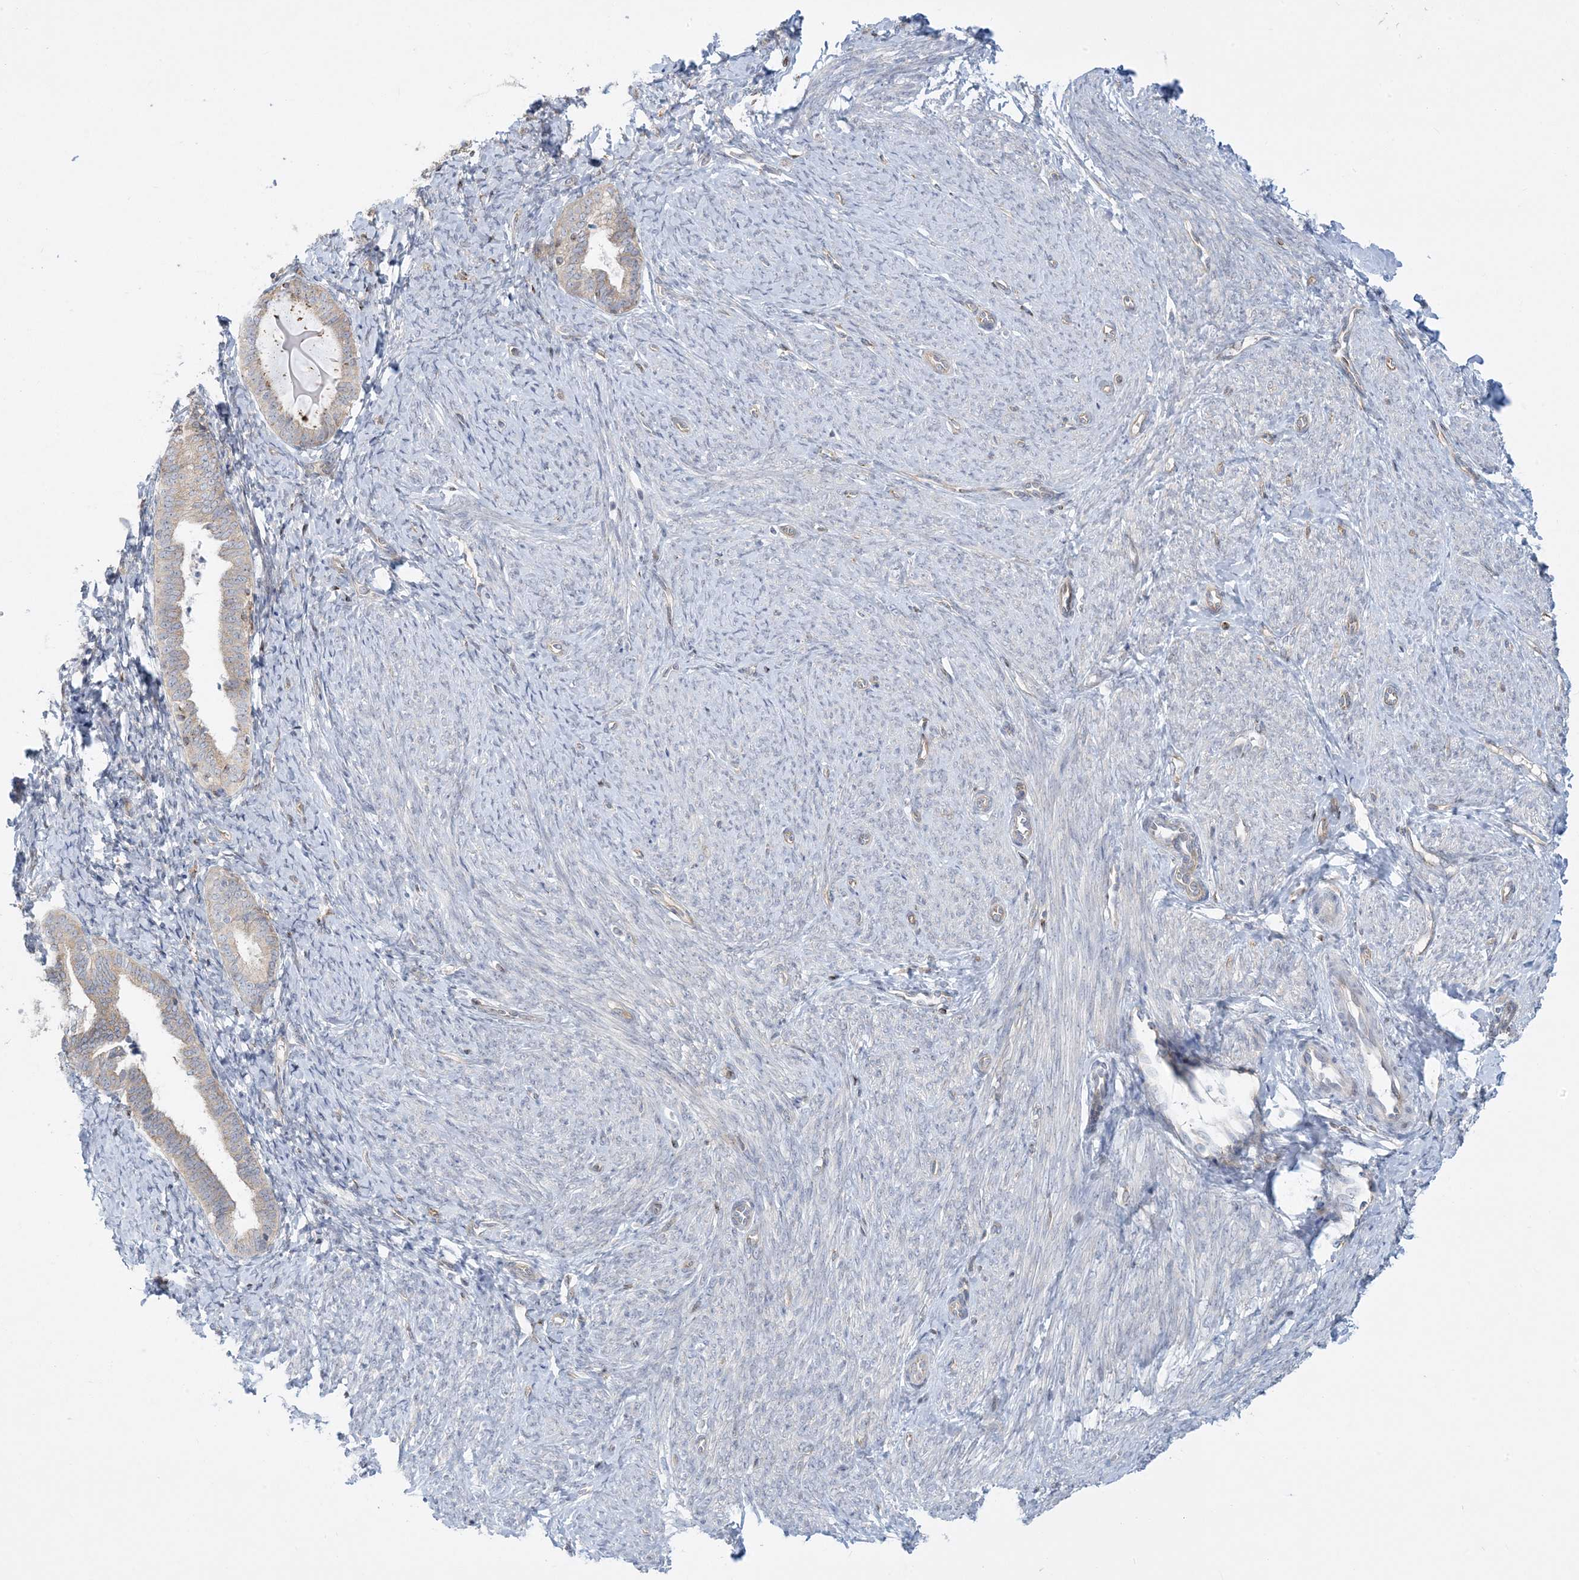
{"staining": {"intensity": "negative", "quantity": "none", "location": "none"}, "tissue": "endometrium", "cell_type": "Cells in endometrial stroma", "image_type": "normal", "snomed": [{"axis": "morphology", "description": "Normal tissue, NOS"}, {"axis": "topography", "description": "Endometrium"}], "caption": "Human endometrium stained for a protein using IHC exhibits no expression in cells in endometrial stroma.", "gene": "SLAMF9", "patient": {"sex": "female", "age": 72}}